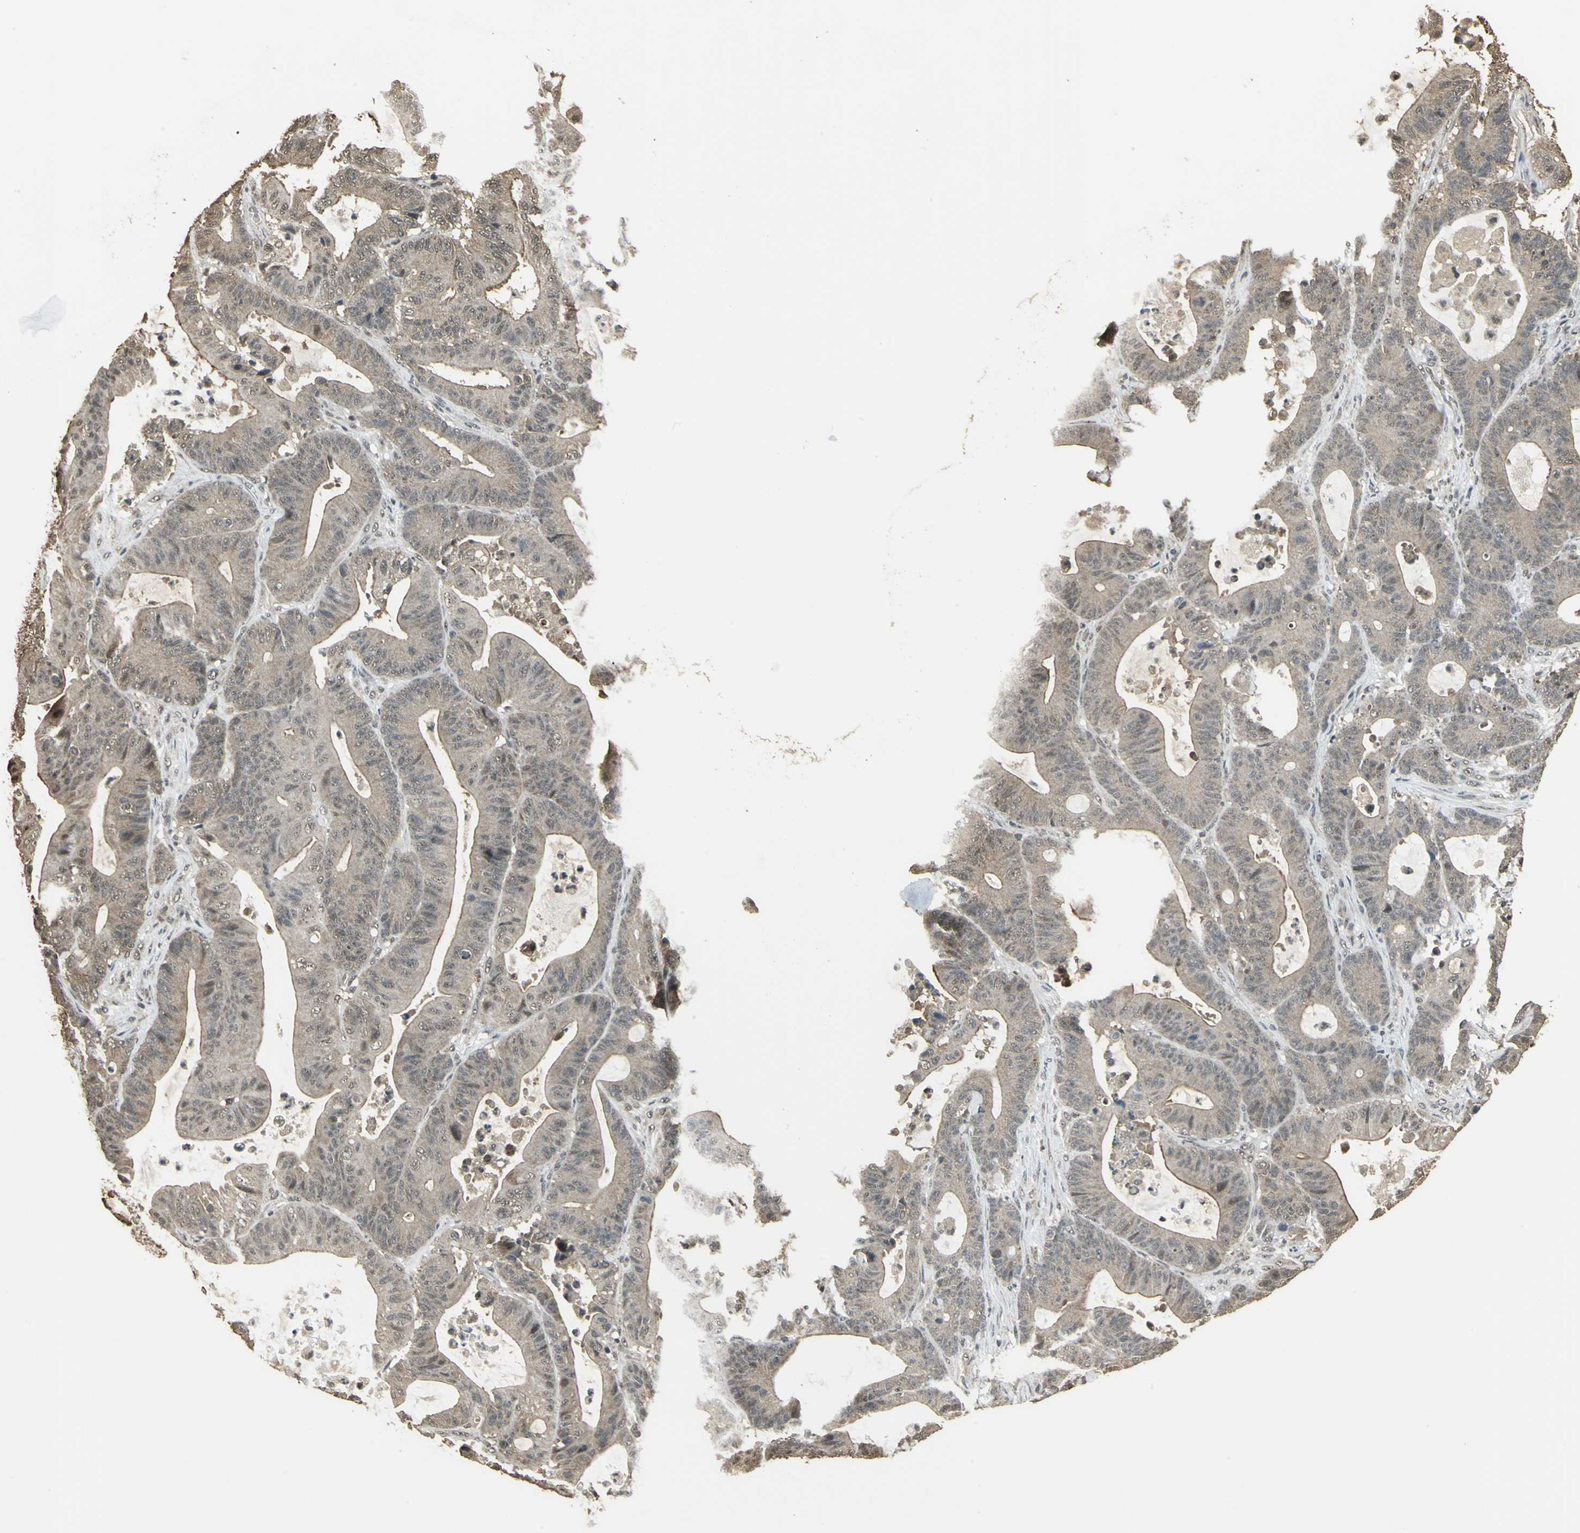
{"staining": {"intensity": "moderate", "quantity": ">75%", "location": "cytoplasmic/membranous"}, "tissue": "colorectal cancer", "cell_type": "Tumor cells", "image_type": "cancer", "snomed": [{"axis": "morphology", "description": "Adenocarcinoma, NOS"}, {"axis": "topography", "description": "Rectum"}], "caption": "Tumor cells demonstrate moderate cytoplasmic/membranous expression in approximately >75% of cells in colorectal cancer (adenocarcinoma).", "gene": "UCHL5", "patient": {"sex": "female", "age": 67}}